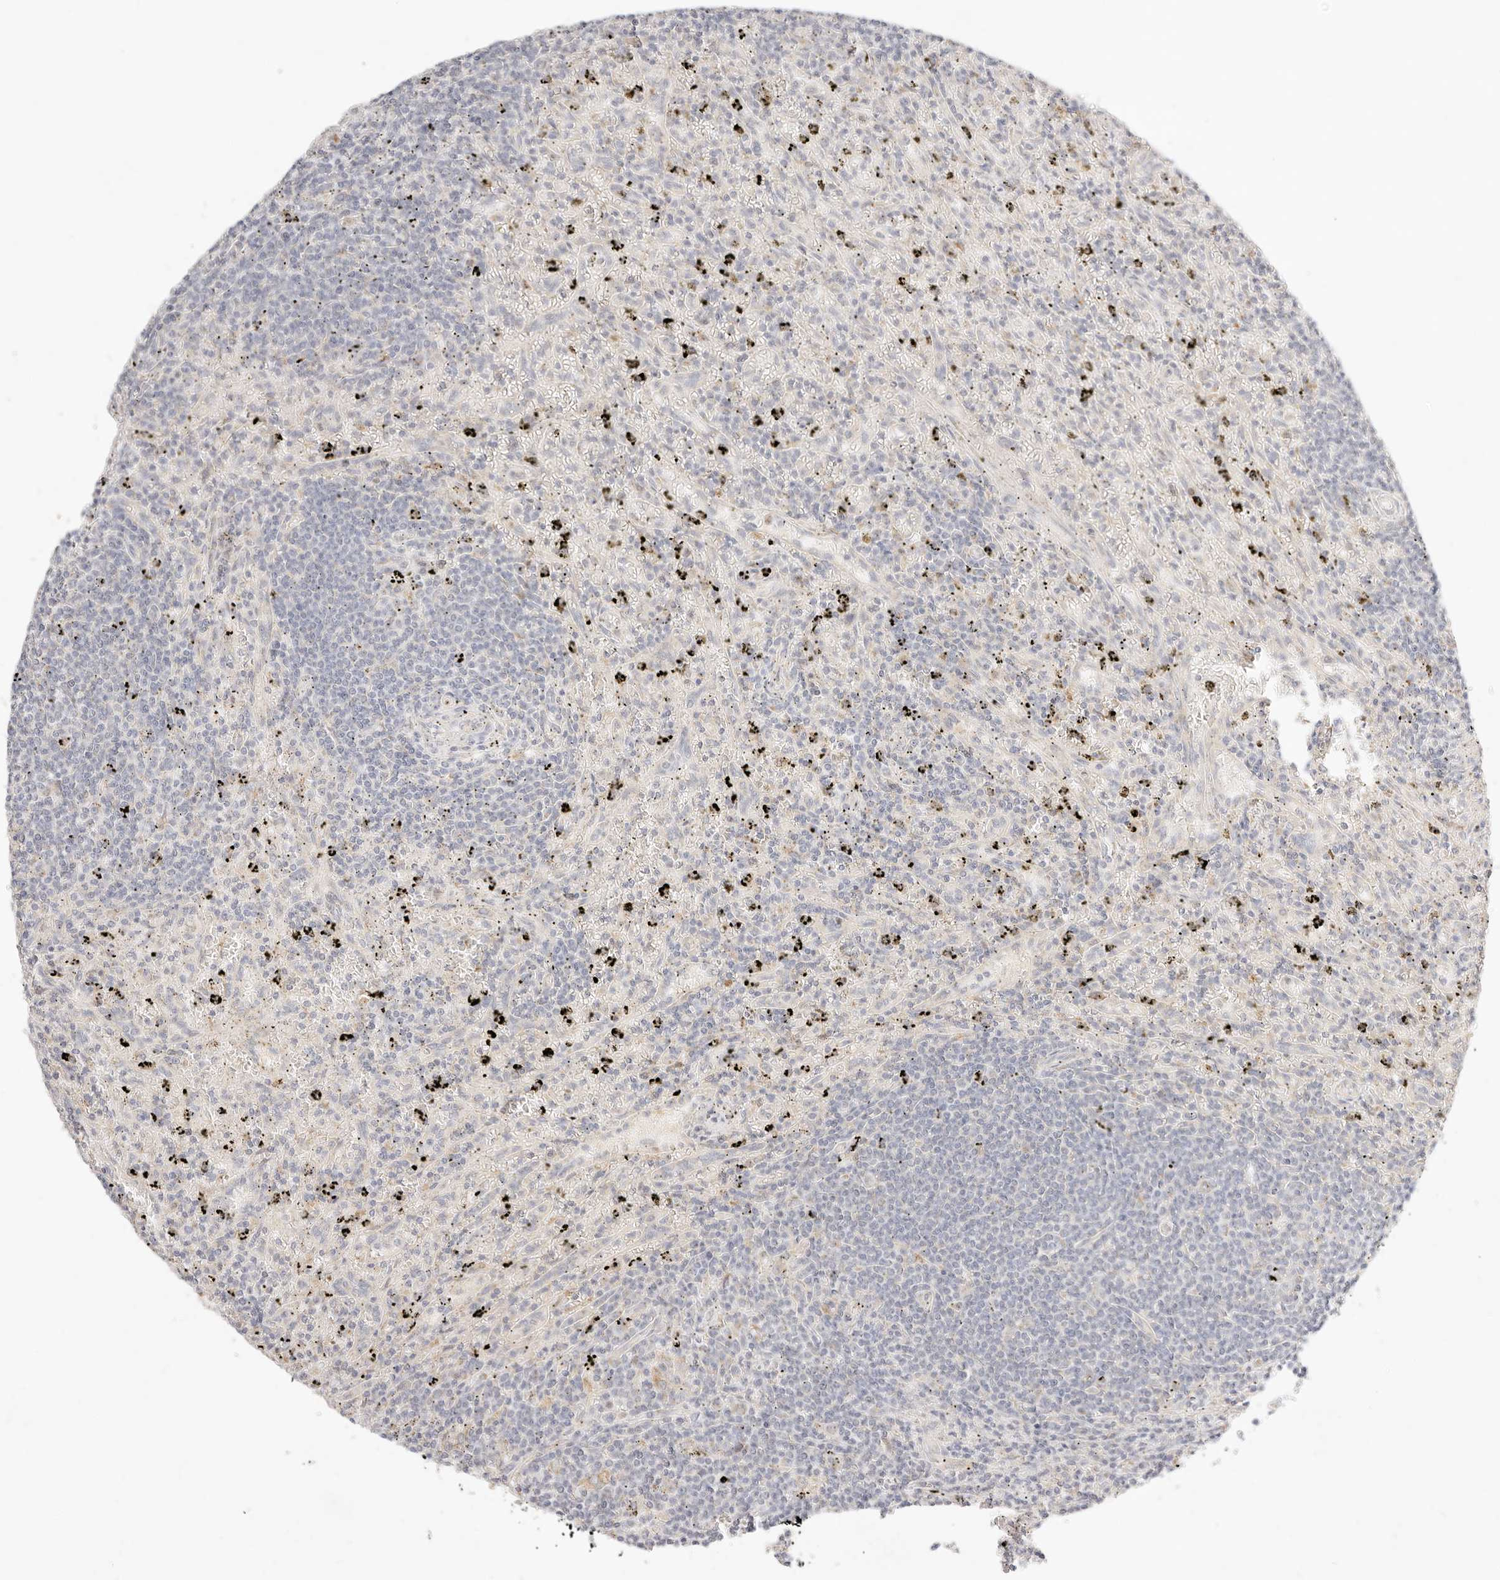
{"staining": {"intensity": "negative", "quantity": "none", "location": "none"}, "tissue": "lymphoma", "cell_type": "Tumor cells", "image_type": "cancer", "snomed": [{"axis": "morphology", "description": "Malignant lymphoma, non-Hodgkin's type, Low grade"}, {"axis": "topography", "description": "Spleen"}], "caption": "DAB (3,3'-diaminobenzidine) immunohistochemical staining of malignant lymphoma, non-Hodgkin's type (low-grade) displays no significant expression in tumor cells. (DAB (3,3'-diaminobenzidine) immunohistochemistry with hematoxylin counter stain).", "gene": "ACOX1", "patient": {"sex": "male", "age": 76}}